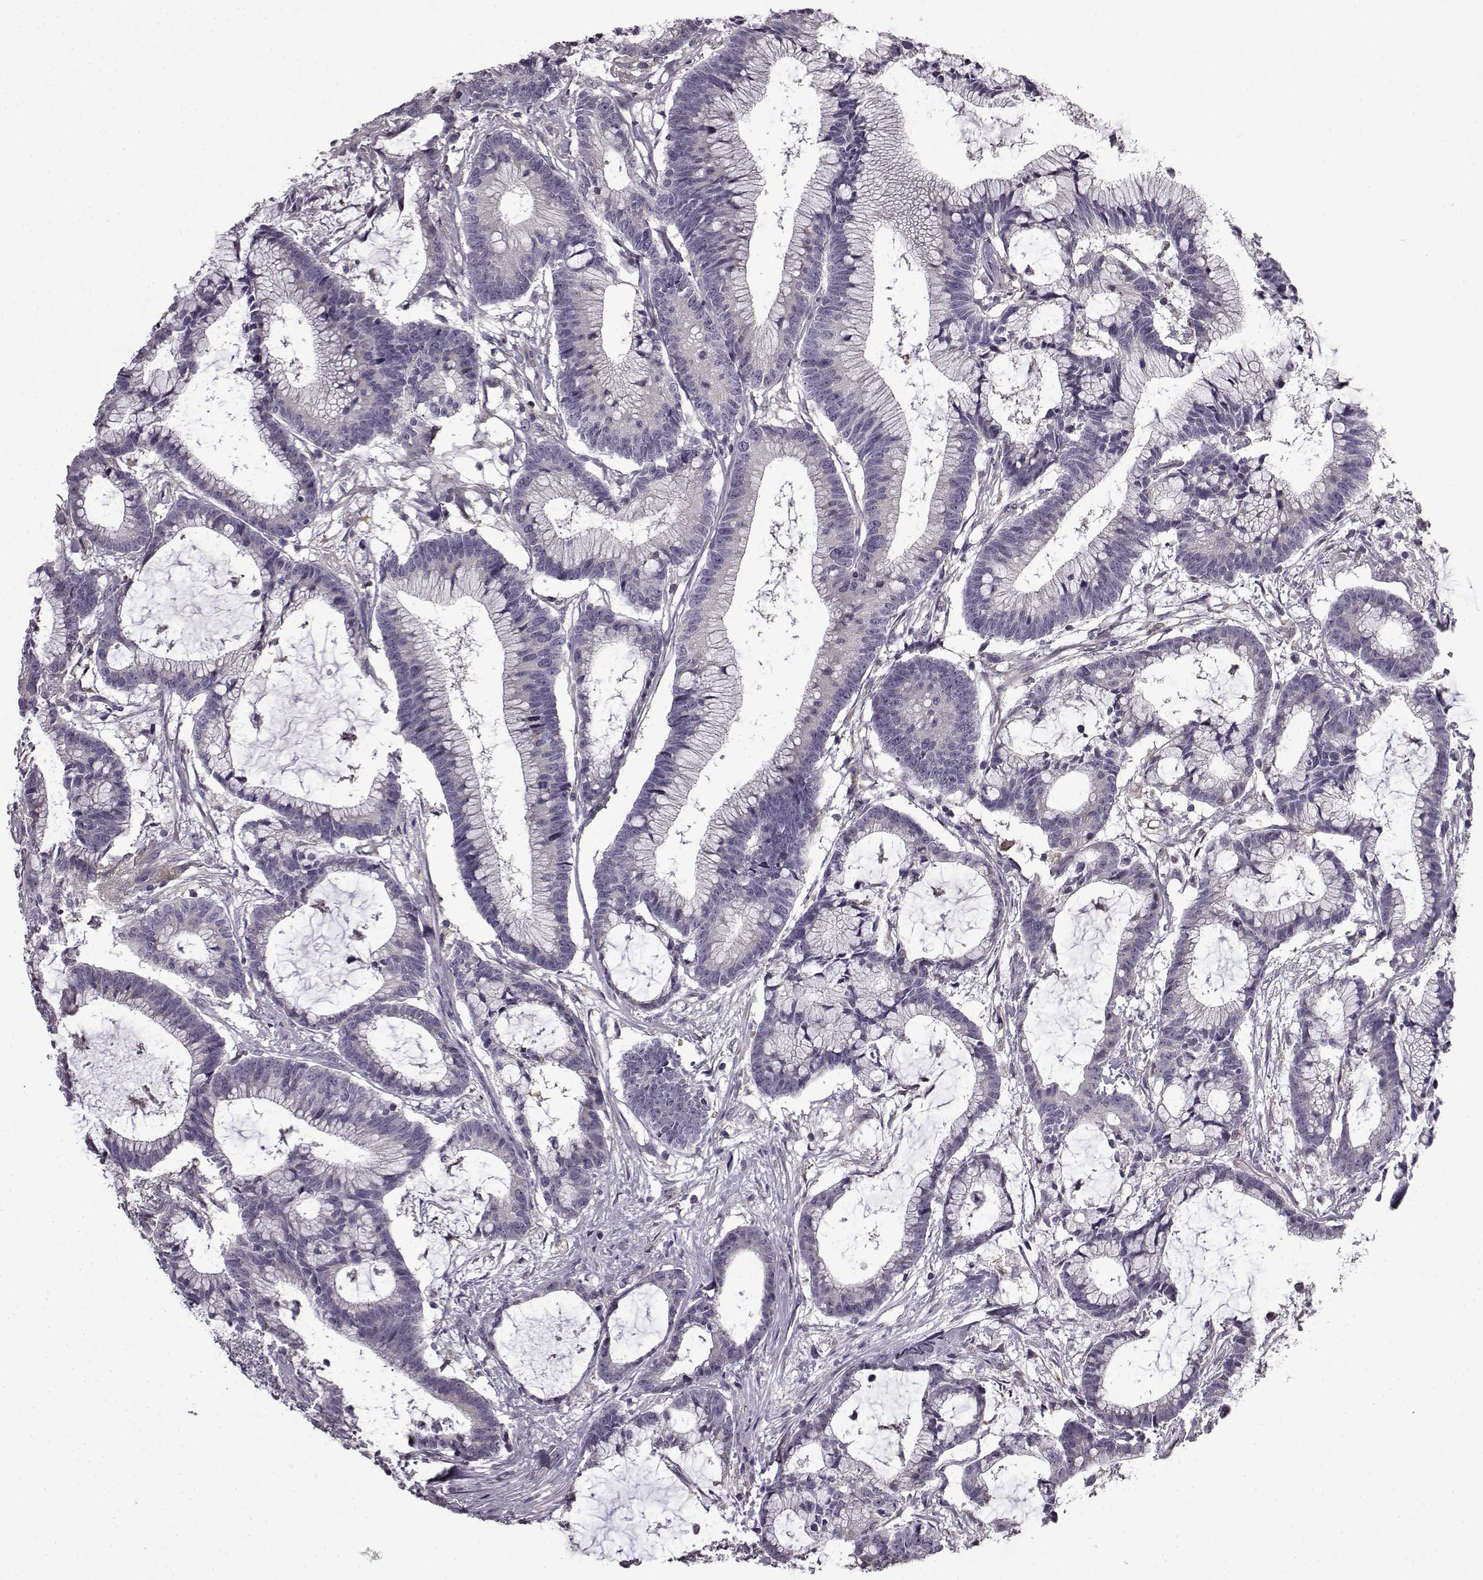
{"staining": {"intensity": "negative", "quantity": "none", "location": "none"}, "tissue": "colorectal cancer", "cell_type": "Tumor cells", "image_type": "cancer", "snomed": [{"axis": "morphology", "description": "Adenocarcinoma, NOS"}, {"axis": "topography", "description": "Colon"}], "caption": "Colorectal adenocarcinoma was stained to show a protein in brown. There is no significant expression in tumor cells.", "gene": "B3GNT6", "patient": {"sex": "female", "age": 78}}